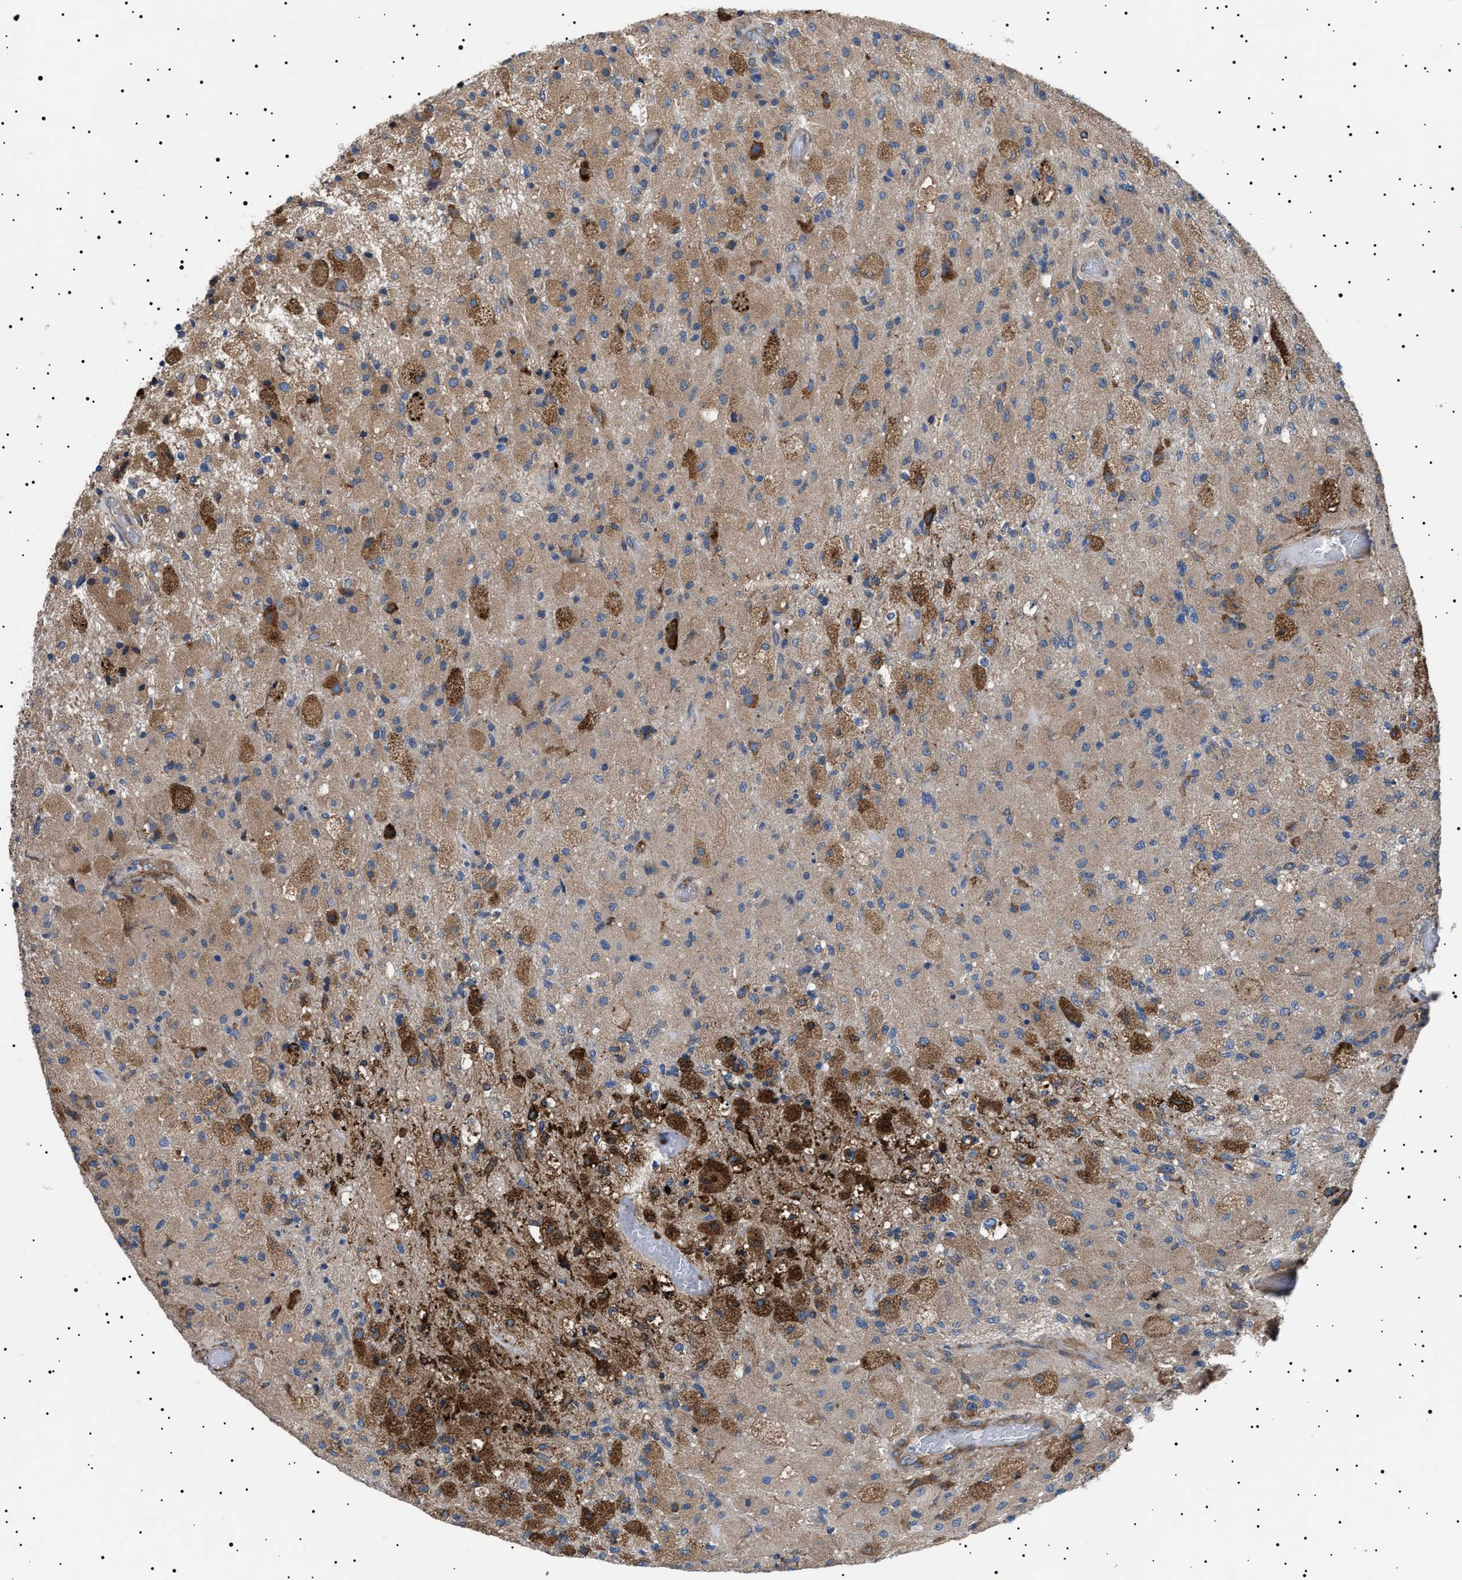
{"staining": {"intensity": "moderate", "quantity": "25%-75%", "location": "cytoplasmic/membranous"}, "tissue": "glioma", "cell_type": "Tumor cells", "image_type": "cancer", "snomed": [{"axis": "morphology", "description": "Normal tissue, NOS"}, {"axis": "morphology", "description": "Glioma, malignant, High grade"}, {"axis": "topography", "description": "Cerebral cortex"}], "caption": "Immunohistochemical staining of glioma exhibits moderate cytoplasmic/membranous protein positivity in about 25%-75% of tumor cells.", "gene": "TOP1MT", "patient": {"sex": "male", "age": 77}}